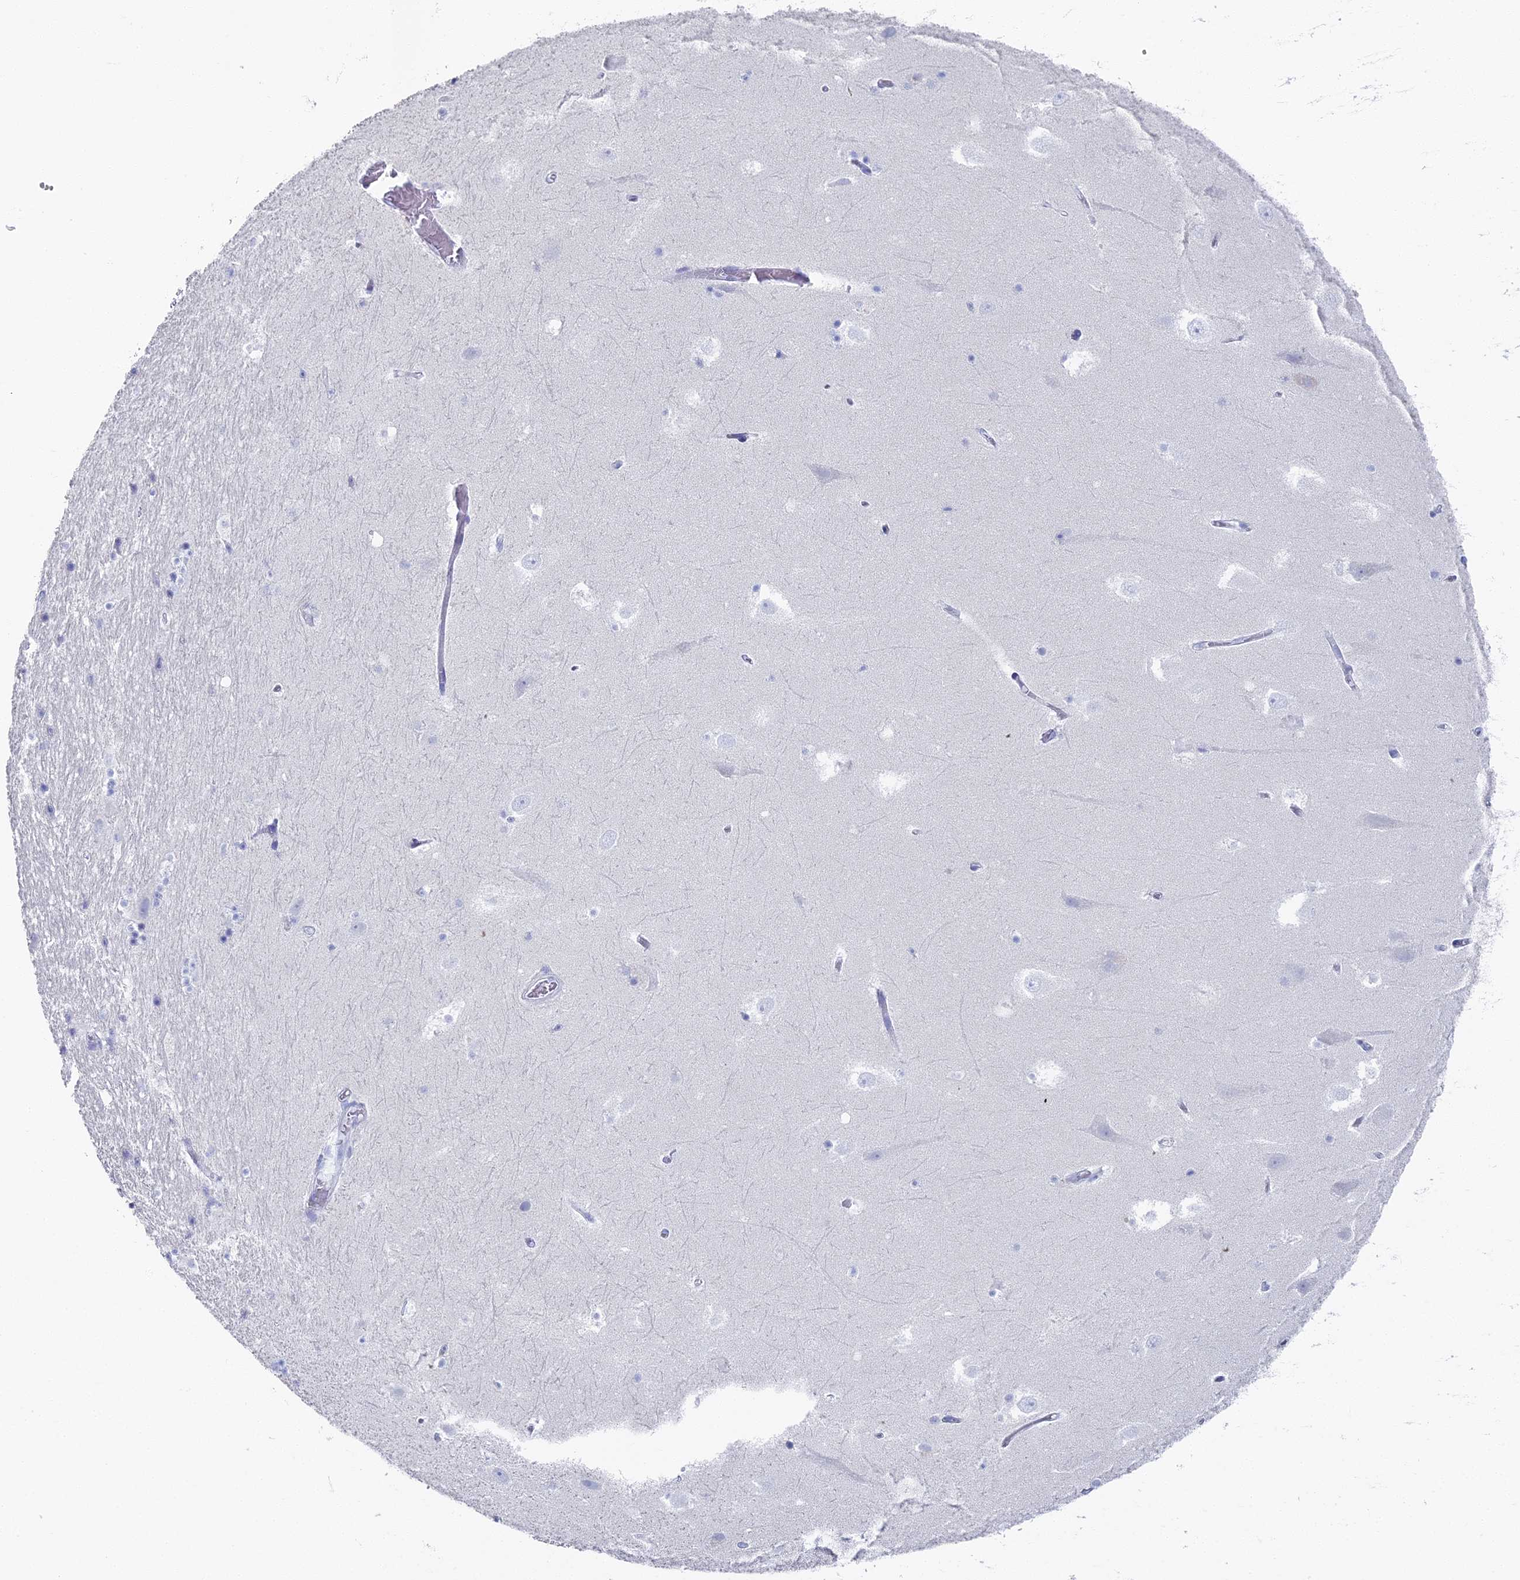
{"staining": {"intensity": "negative", "quantity": "none", "location": "none"}, "tissue": "hippocampus", "cell_type": "Glial cells", "image_type": "normal", "snomed": [{"axis": "morphology", "description": "Normal tissue, NOS"}, {"axis": "topography", "description": "Hippocampus"}], "caption": "Immunohistochemistry photomicrograph of unremarkable hippocampus: hippocampus stained with DAB (3,3'-diaminobenzidine) shows no significant protein staining in glial cells.", "gene": "ALPP", "patient": {"sex": "female", "age": 52}}